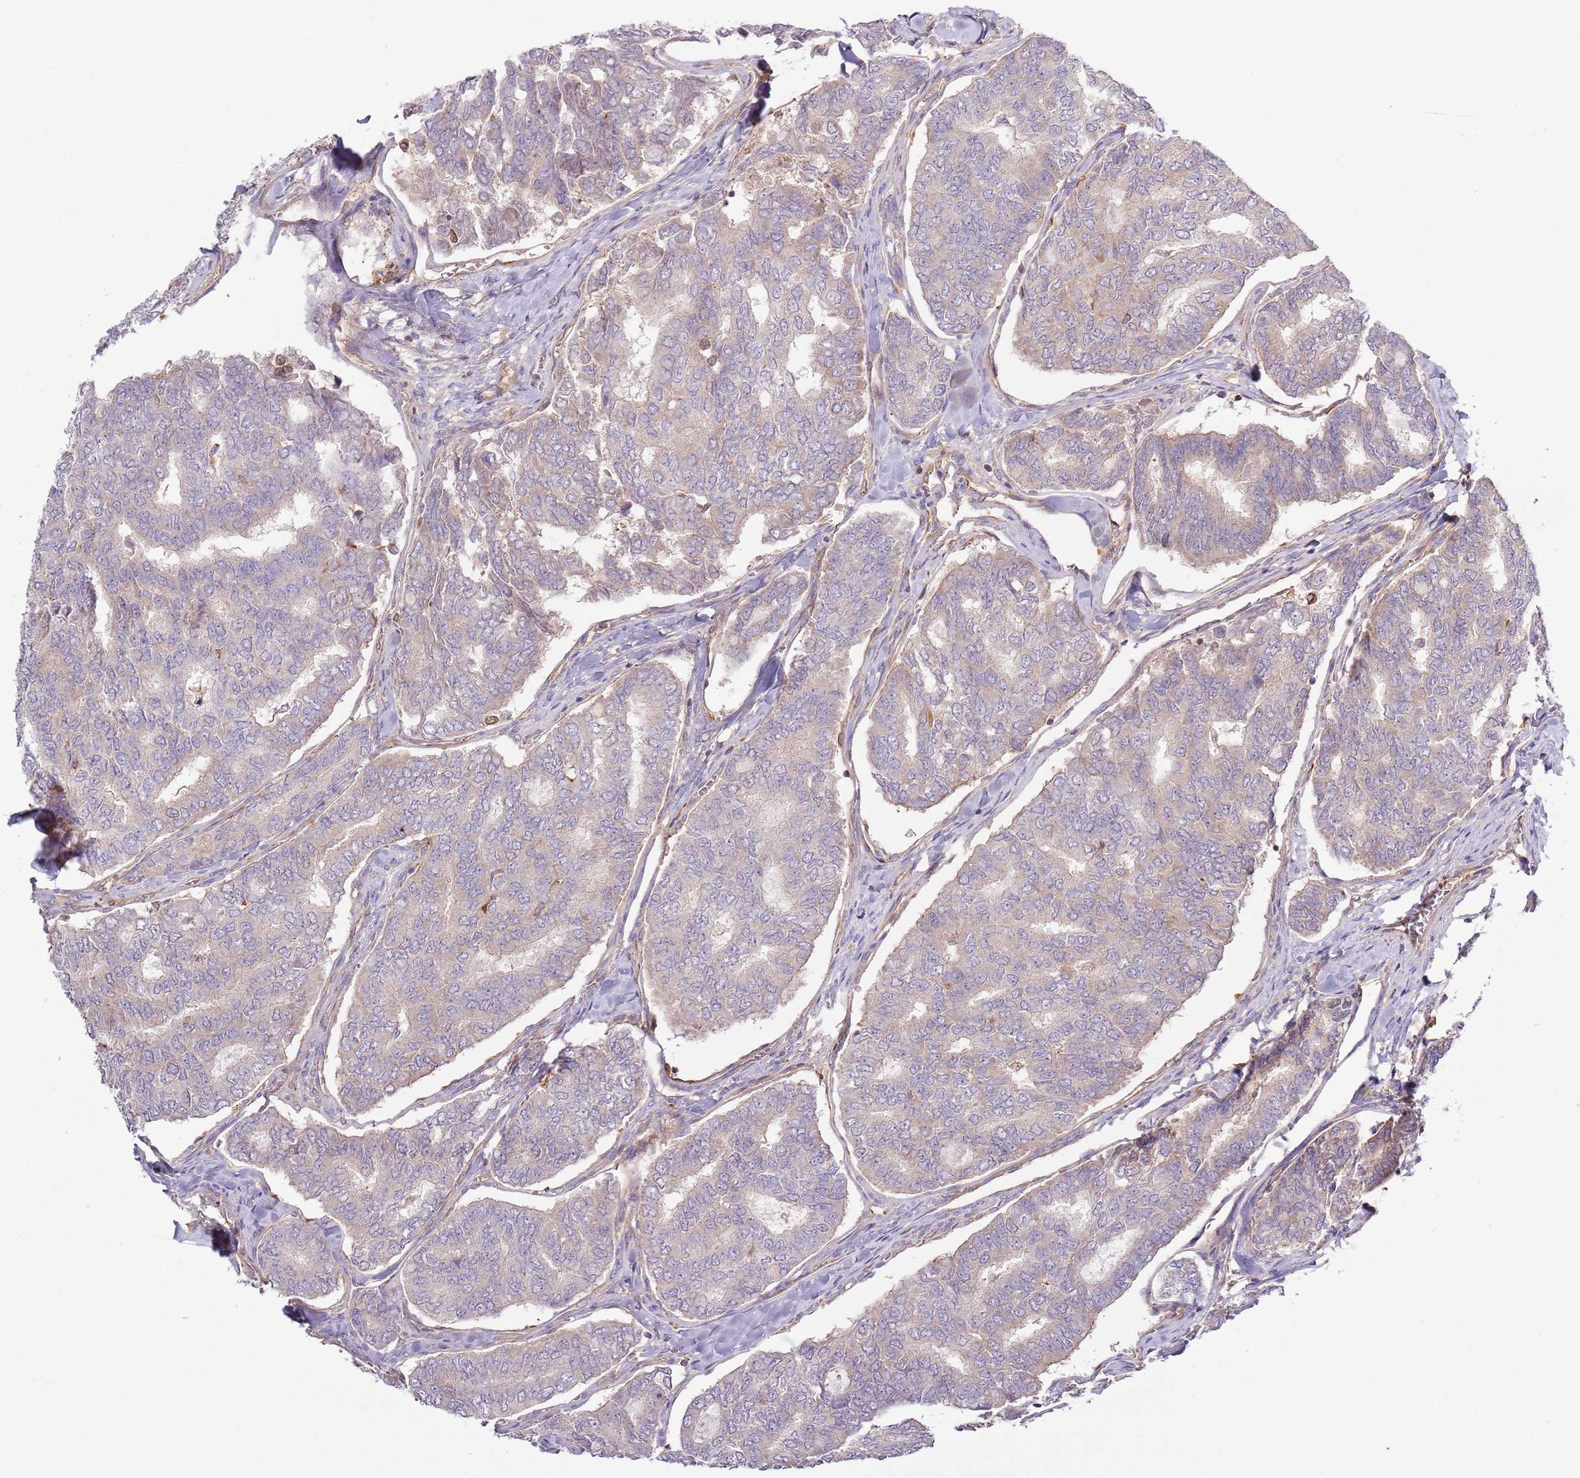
{"staining": {"intensity": "weak", "quantity": "<25%", "location": "cytoplasmic/membranous"}, "tissue": "thyroid cancer", "cell_type": "Tumor cells", "image_type": "cancer", "snomed": [{"axis": "morphology", "description": "Papillary adenocarcinoma, NOS"}, {"axis": "topography", "description": "Thyroid gland"}], "caption": "Thyroid cancer (papillary adenocarcinoma) stained for a protein using immunohistochemistry (IHC) exhibits no staining tumor cells.", "gene": "LPIN2", "patient": {"sex": "female", "age": 35}}